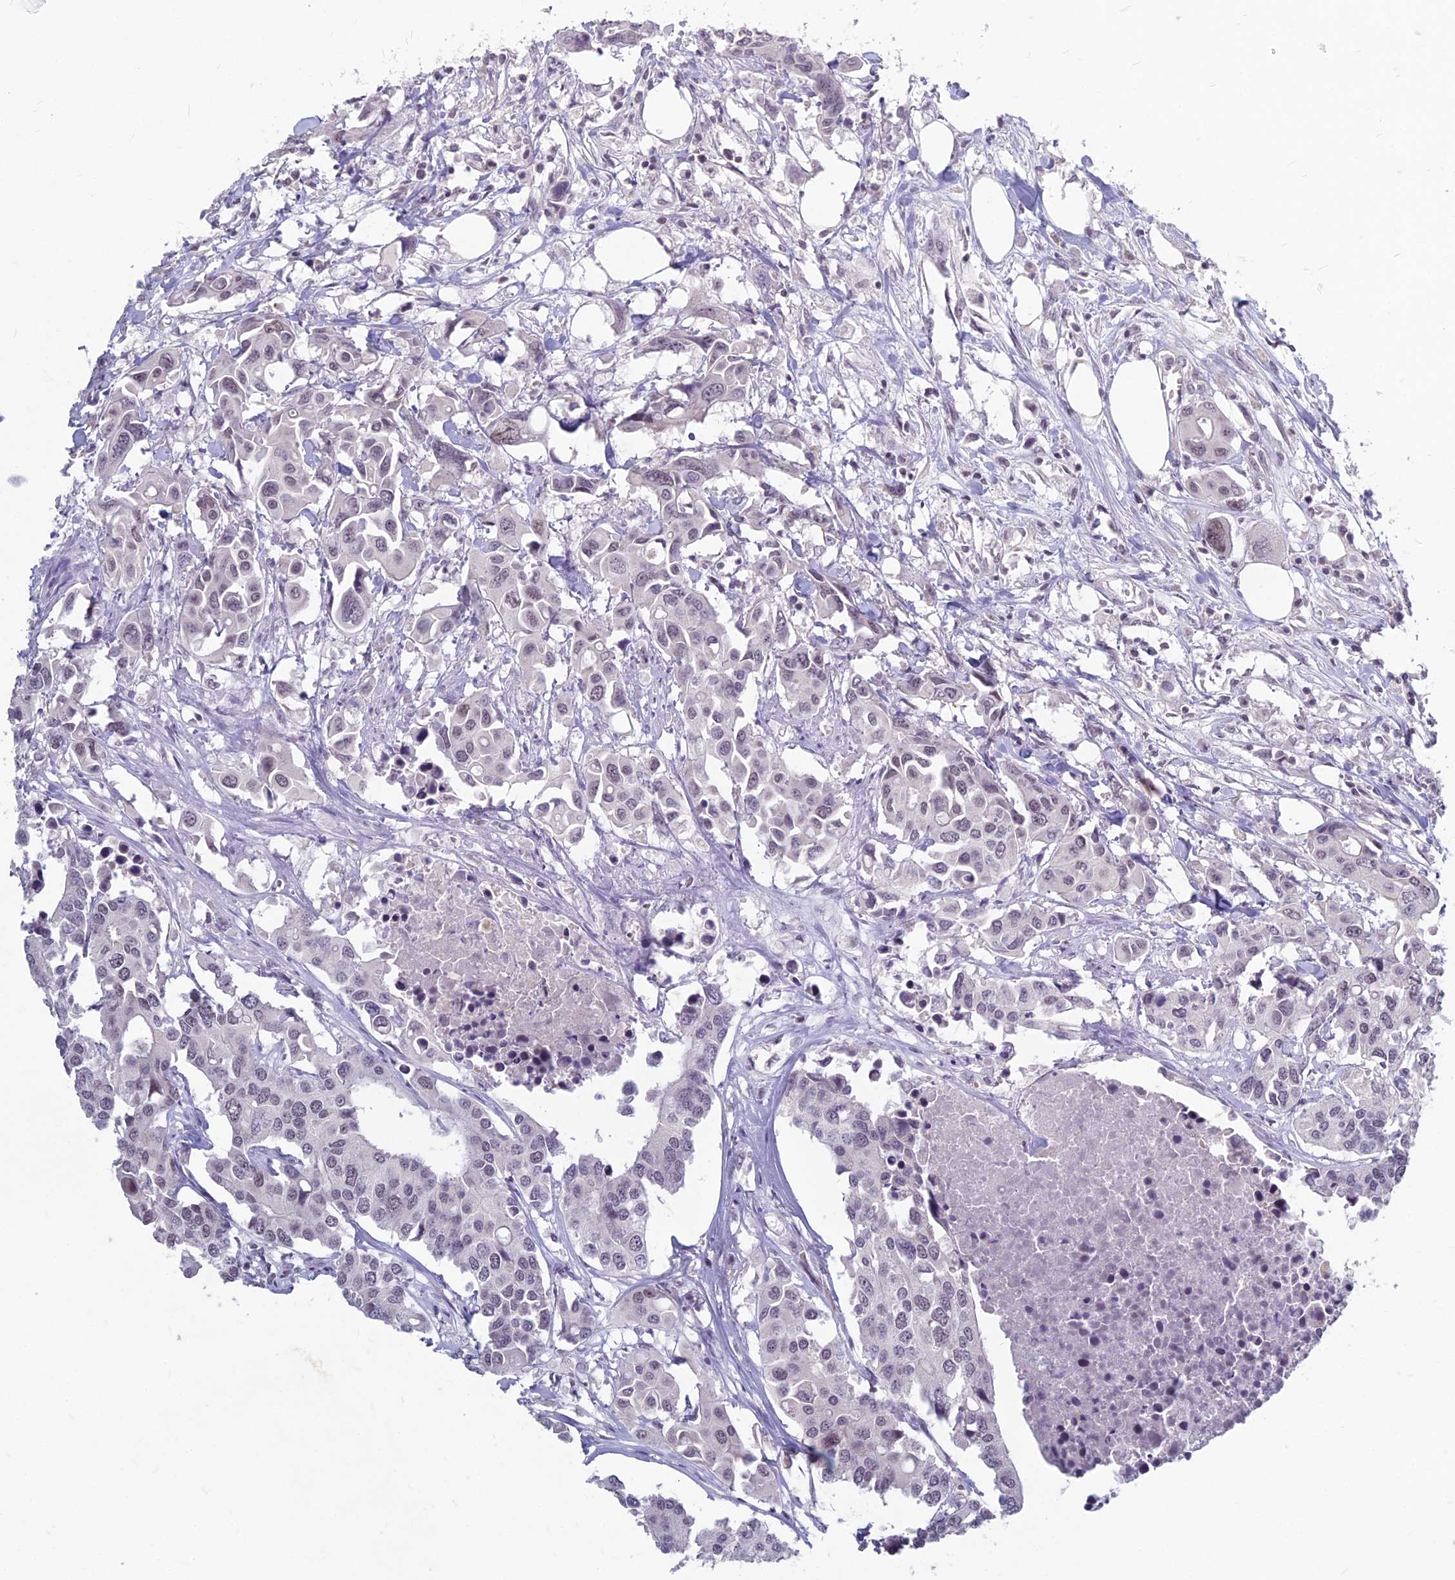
{"staining": {"intensity": "weak", "quantity": "<25%", "location": "nuclear"}, "tissue": "colorectal cancer", "cell_type": "Tumor cells", "image_type": "cancer", "snomed": [{"axis": "morphology", "description": "Adenocarcinoma, NOS"}, {"axis": "topography", "description": "Colon"}], "caption": "This is a histopathology image of immunohistochemistry staining of colorectal cancer, which shows no expression in tumor cells. (DAB (3,3'-diaminobenzidine) immunohistochemistry, high magnification).", "gene": "KAT7", "patient": {"sex": "male", "age": 77}}